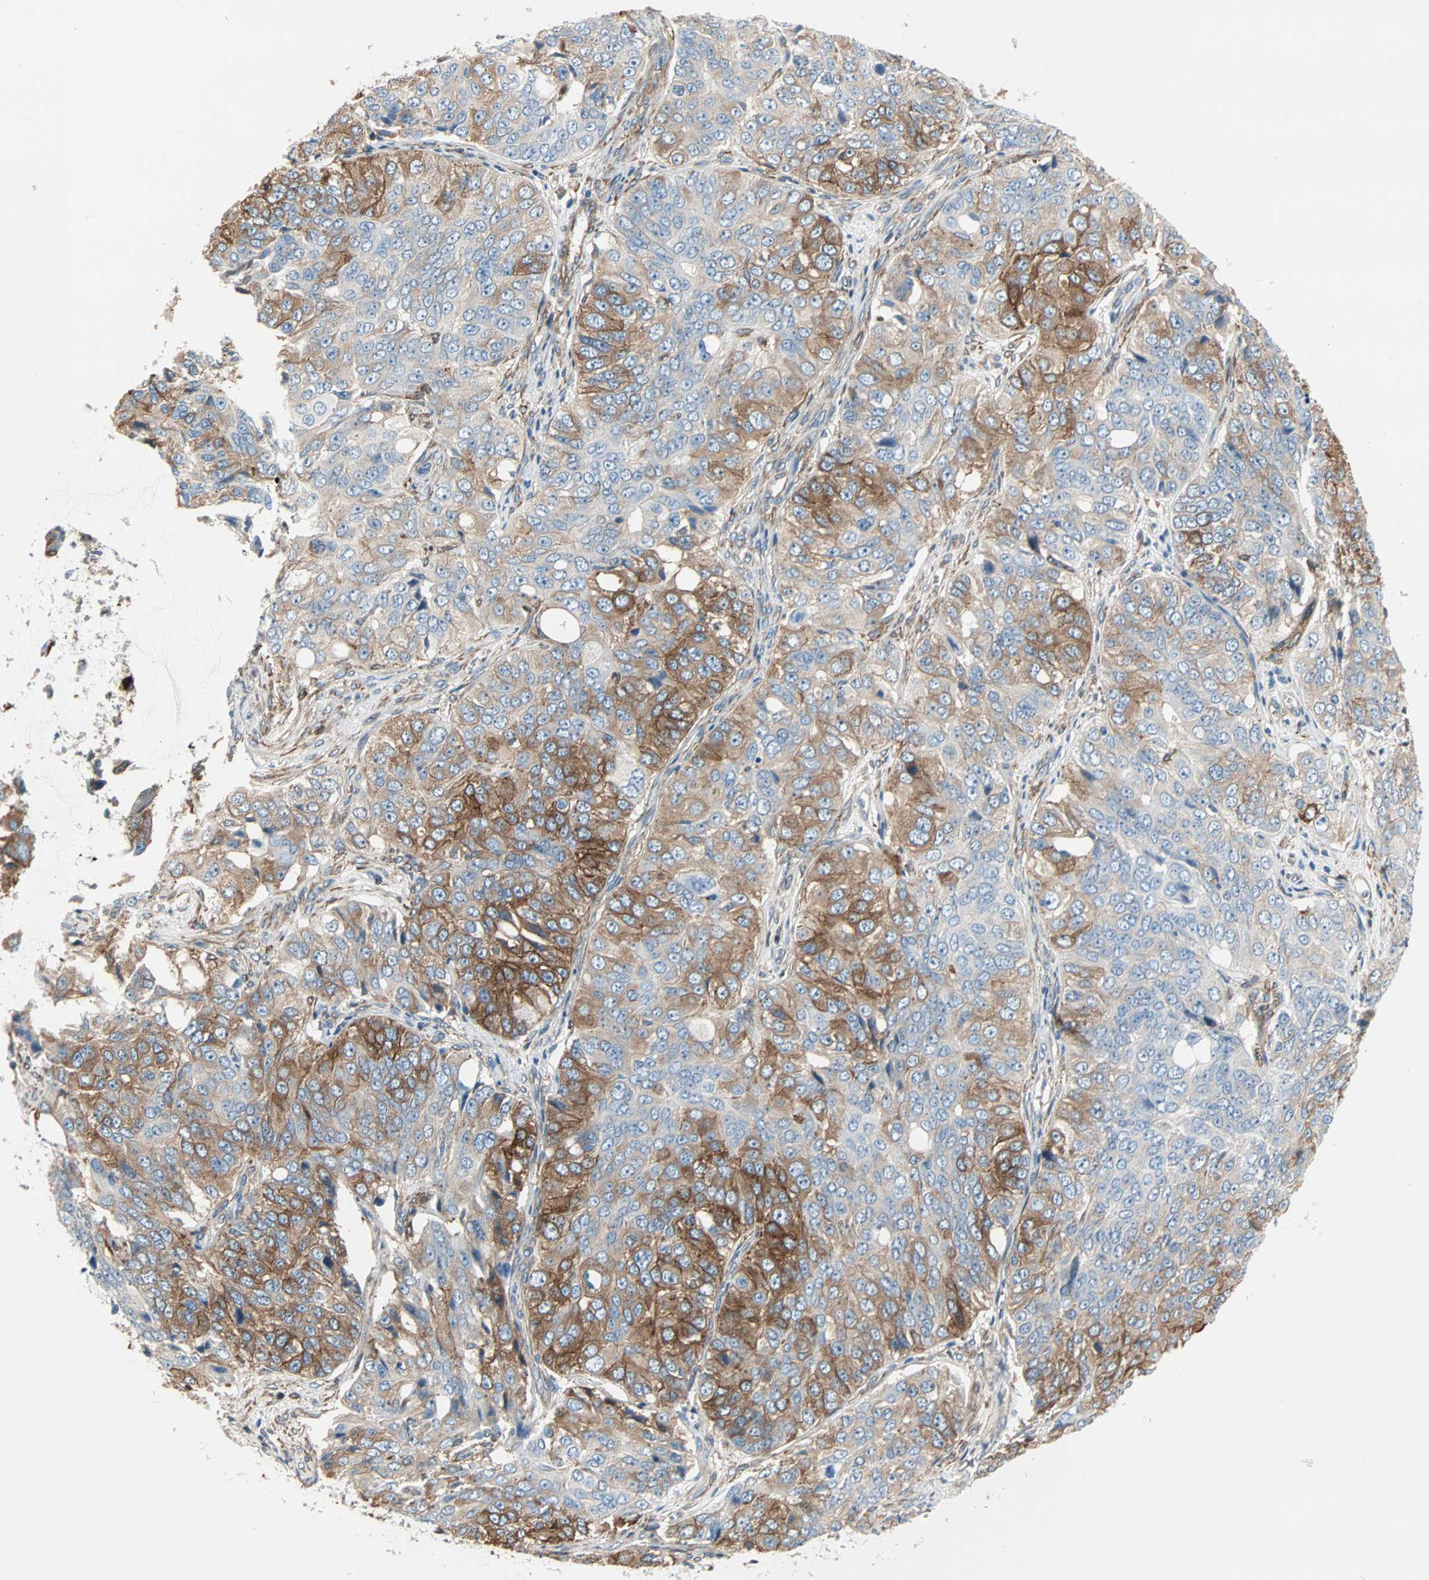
{"staining": {"intensity": "strong", "quantity": "25%-75%", "location": "cytoplasmic/membranous"}, "tissue": "ovarian cancer", "cell_type": "Tumor cells", "image_type": "cancer", "snomed": [{"axis": "morphology", "description": "Carcinoma, endometroid"}, {"axis": "topography", "description": "Ovary"}], "caption": "Ovarian endometroid carcinoma stained with a brown dye reveals strong cytoplasmic/membranous positive positivity in approximately 25%-75% of tumor cells.", "gene": "EPB41L2", "patient": {"sex": "female", "age": 51}}